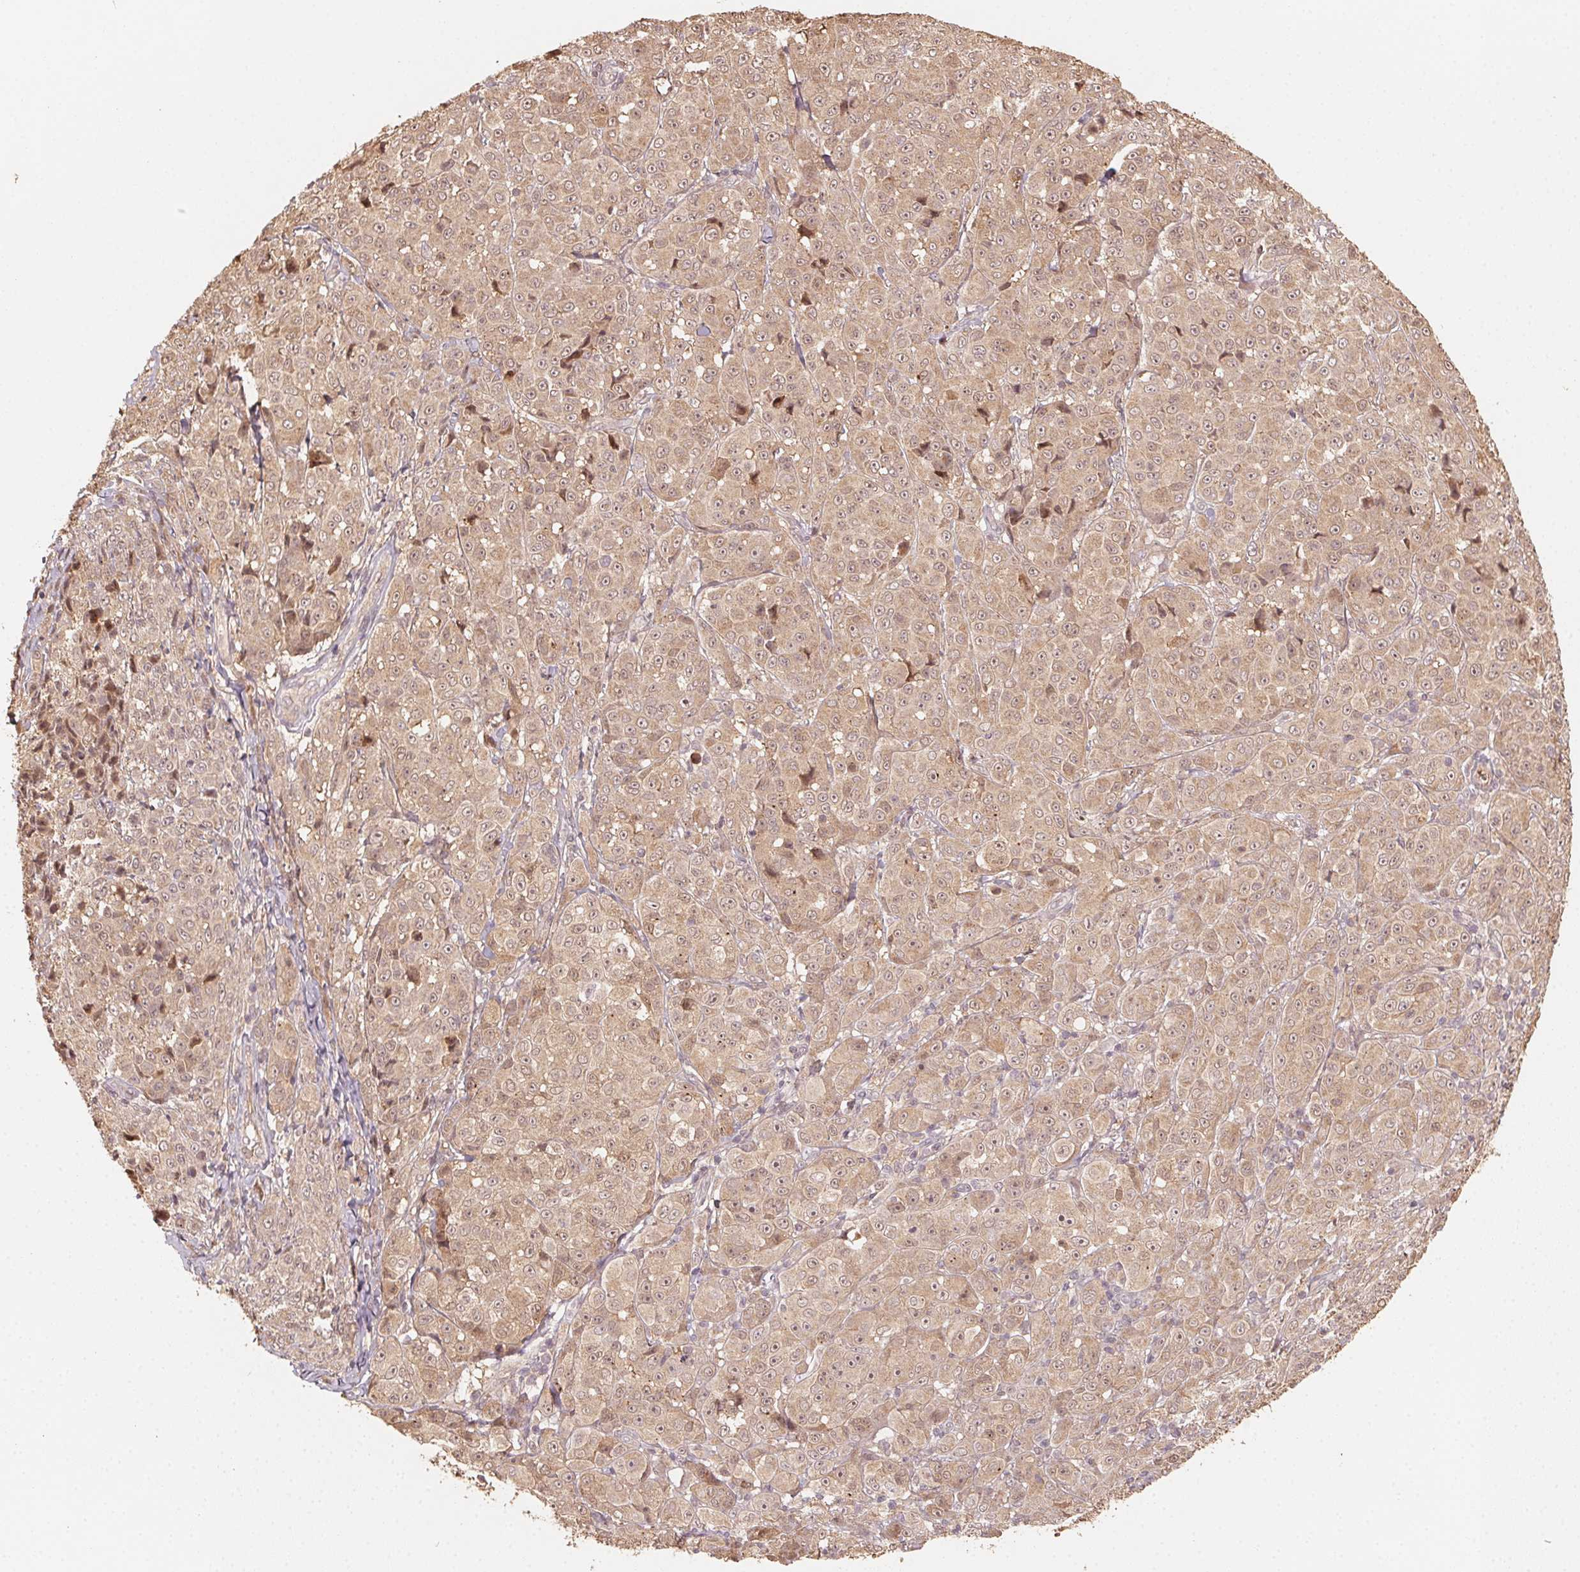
{"staining": {"intensity": "weak", "quantity": ">75%", "location": "cytoplasmic/membranous,nuclear"}, "tissue": "melanoma", "cell_type": "Tumor cells", "image_type": "cancer", "snomed": [{"axis": "morphology", "description": "Malignant melanoma, NOS"}, {"axis": "topography", "description": "Skin"}], "caption": "Melanoma tissue shows weak cytoplasmic/membranous and nuclear positivity in about >75% of tumor cells, visualized by immunohistochemistry. The staining was performed using DAB to visualize the protein expression in brown, while the nuclei were stained in blue with hematoxylin (Magnification: 20x).", "gene": "WBP2", "patient": {"sex": "male", "age": 89}}